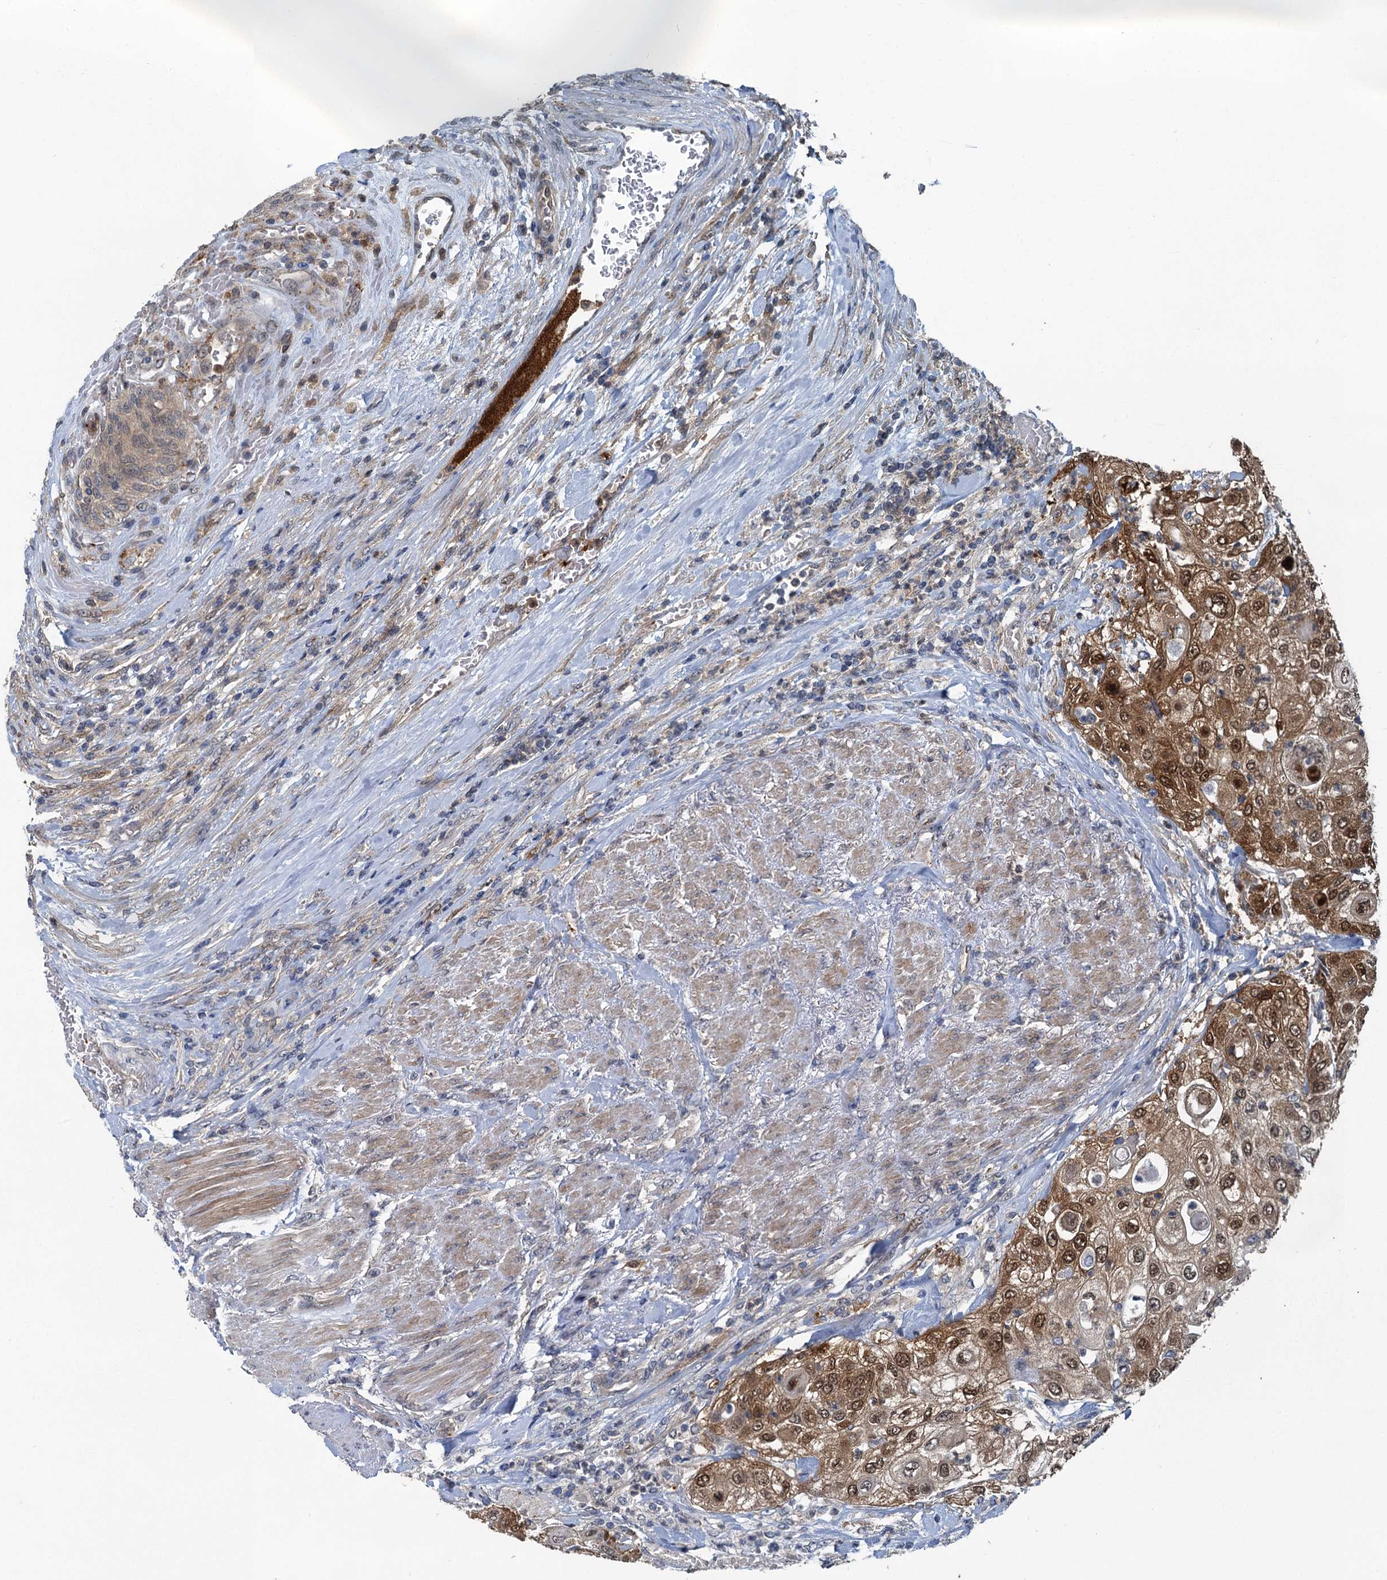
{"staining": {"intensity": "moderate", "quantity": ">75%", "location": "cytoplasmic/membranous,nuclear"}, "tissue": "urothelial cancer", "cell_type": "Tumor cells", "image_type": "cancer", "snomed": [{"axis": "morphology", "description": "Urothelial carcinoma, High grade"}, {"axis": "topography", "description": "Urinary bladder"}], "caption": "A histopathology image of human high-grade urothelial carcinoma stained for a protein displays moderate cytoplasmic/membranous and nuclear brown staining in tumor cells.", "gene": "GCLM", "patient": {"sex": "female", "age": 79}}